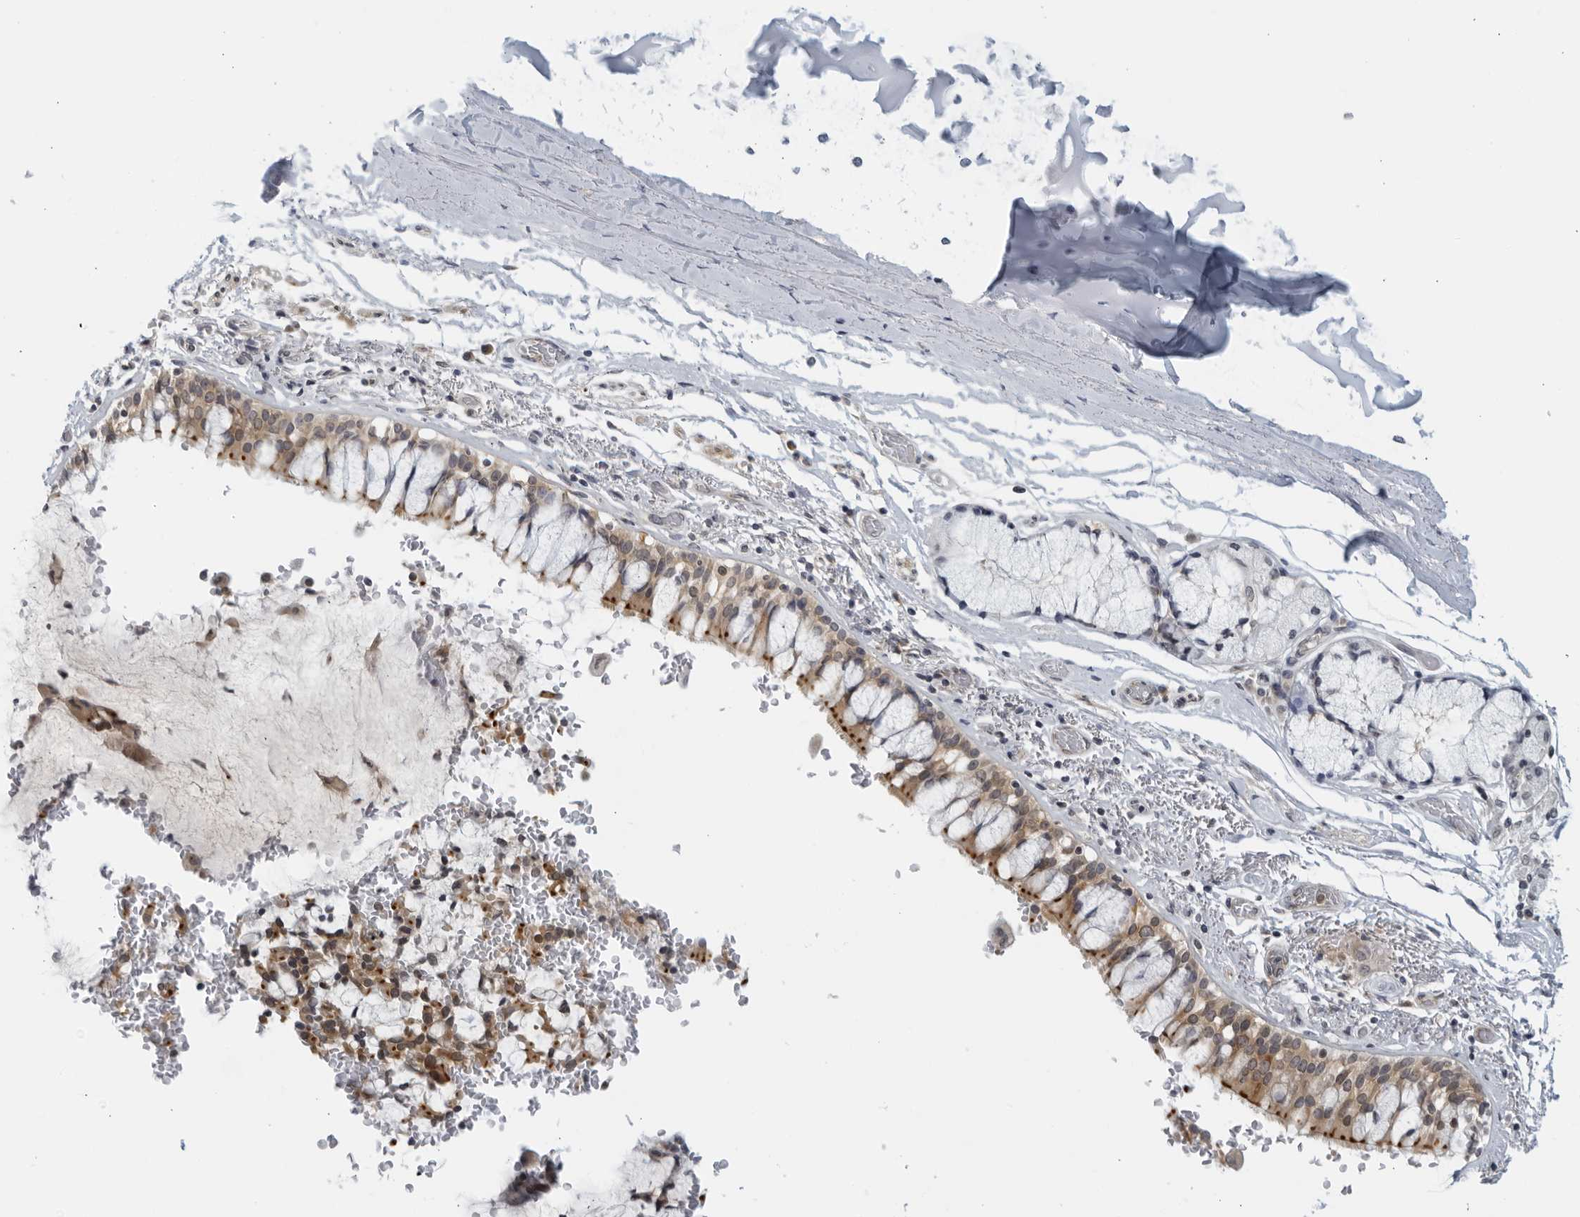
{"staining": {"intensity": "strong", "quantity": "25%-75%", "location": "cytoplasmic/membranous"}, "tissue": "bronchus", "cell_type": "Respiratory epithelial cells", "image_type": "normal", "snomed": [{"axis": "morphology", "description": "Normal tissue, NOS"}, {"axis": "morphology", "description": "Inflammation, NOS"}, {"axis": "topography", "description": "Cartilage tissue"}, {"axis": "topography", "description": "Bronchus"}, {"axis": "topography", "description": "Lung"}], "caption": "Immunohistochemical staining of benign human bronchus shows strong cytoplasmic/membranous protein staining in about 25%-75% of respiratory epithelial cells.", "gene": "RC3H1", "patient": {"sex": "female", "age": 64}}